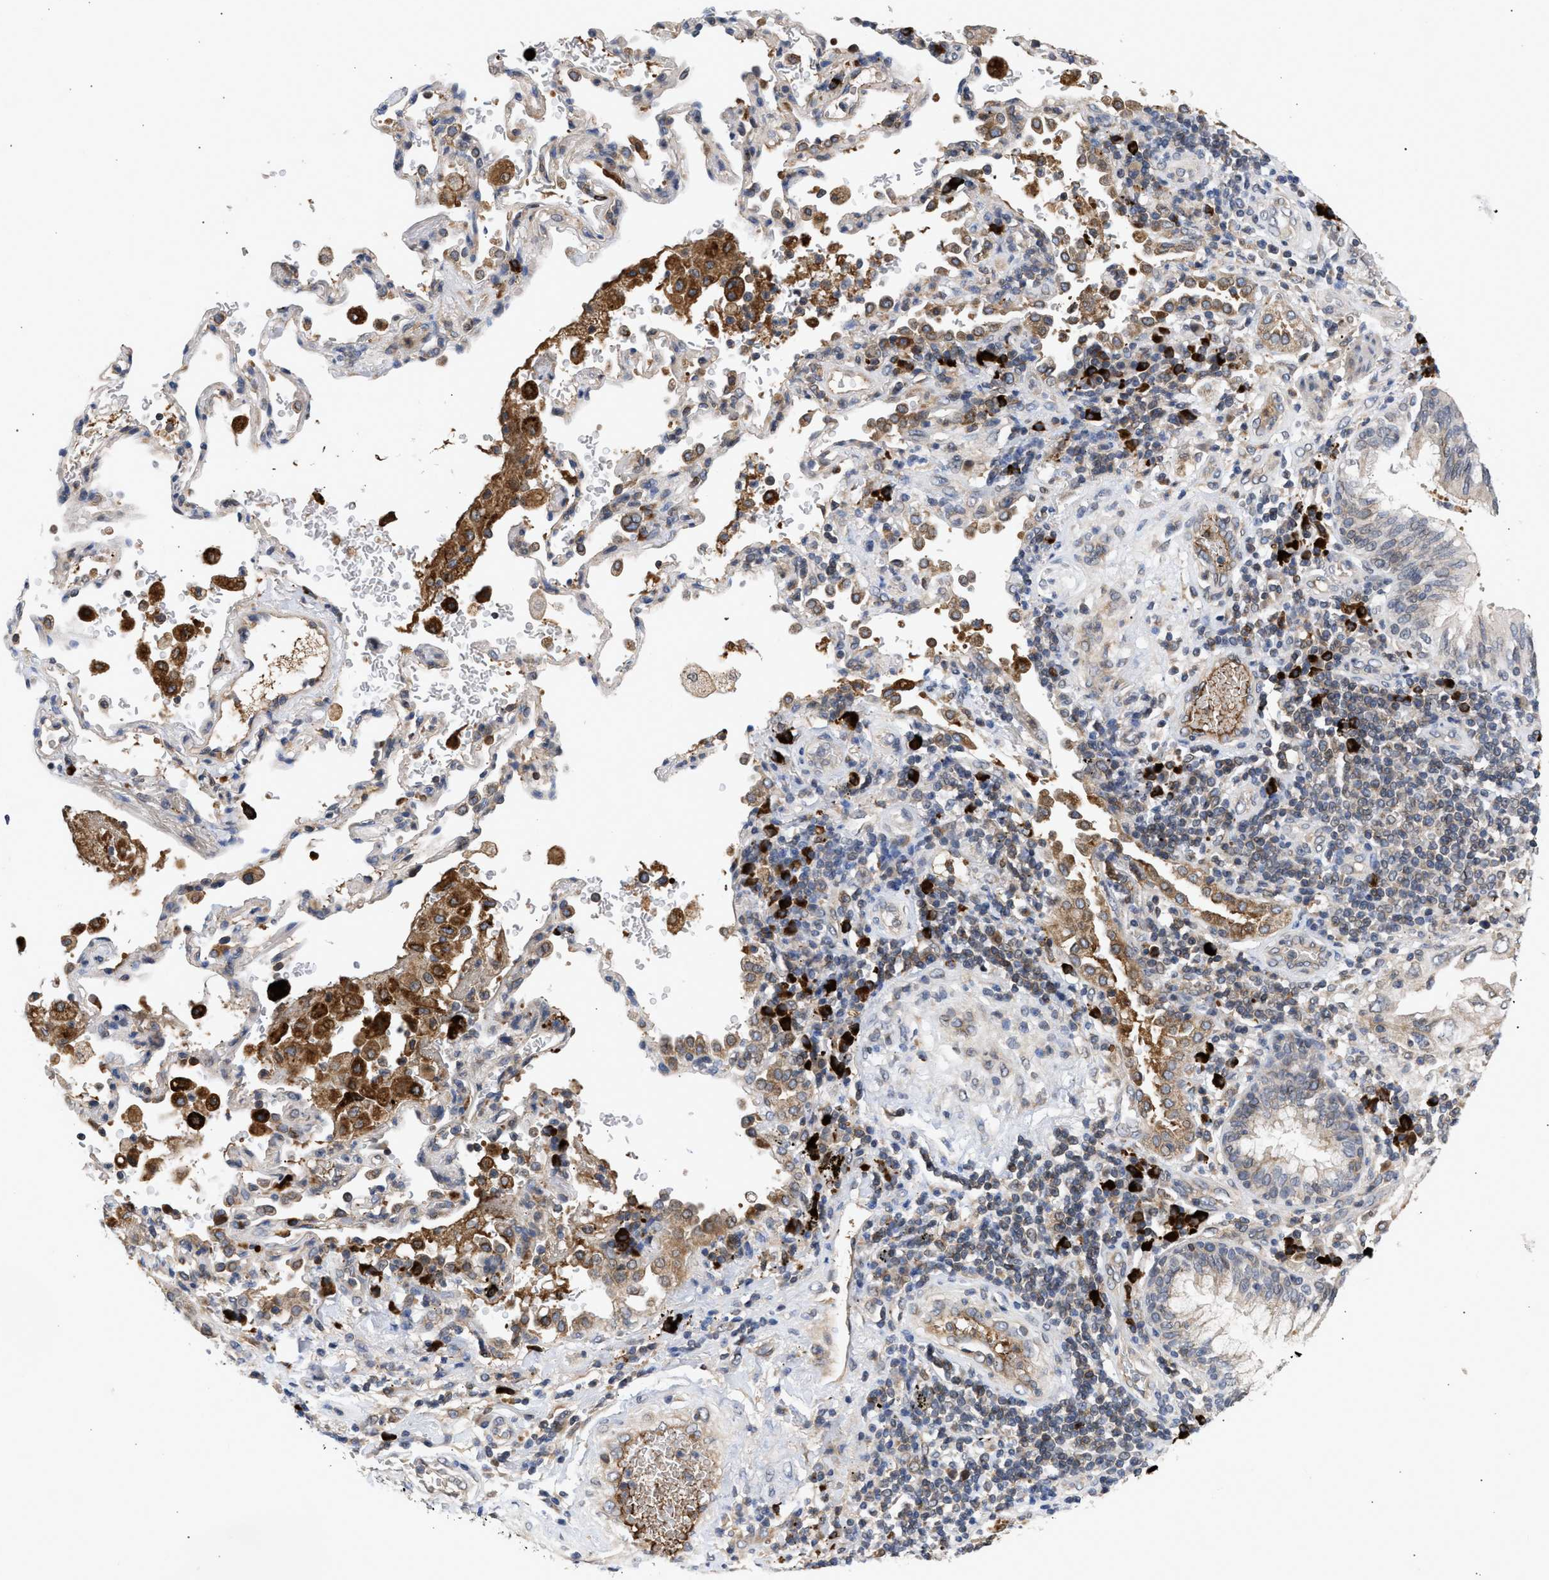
{"staining": {"intensity": "weak", "quantity": ">75%", "location": "cytoplasmic/membranous"}, "tissue": "lung cancer", "cell_type": "Tumor cells", "image_type": "cancer", "snomed": [{"axis": "morphology", "description": "Adenocarcinoma, NOS"}, {"axis": "topography", "description": "Lung"}], "caption": "A low amount of weak cytoplasmic/membranous staining is seen in about >75% of tumor cells in adenocarcinoma (lung) tissue.", "gene": "NUP62", "patient": {"sex": "male", "age": 64}}